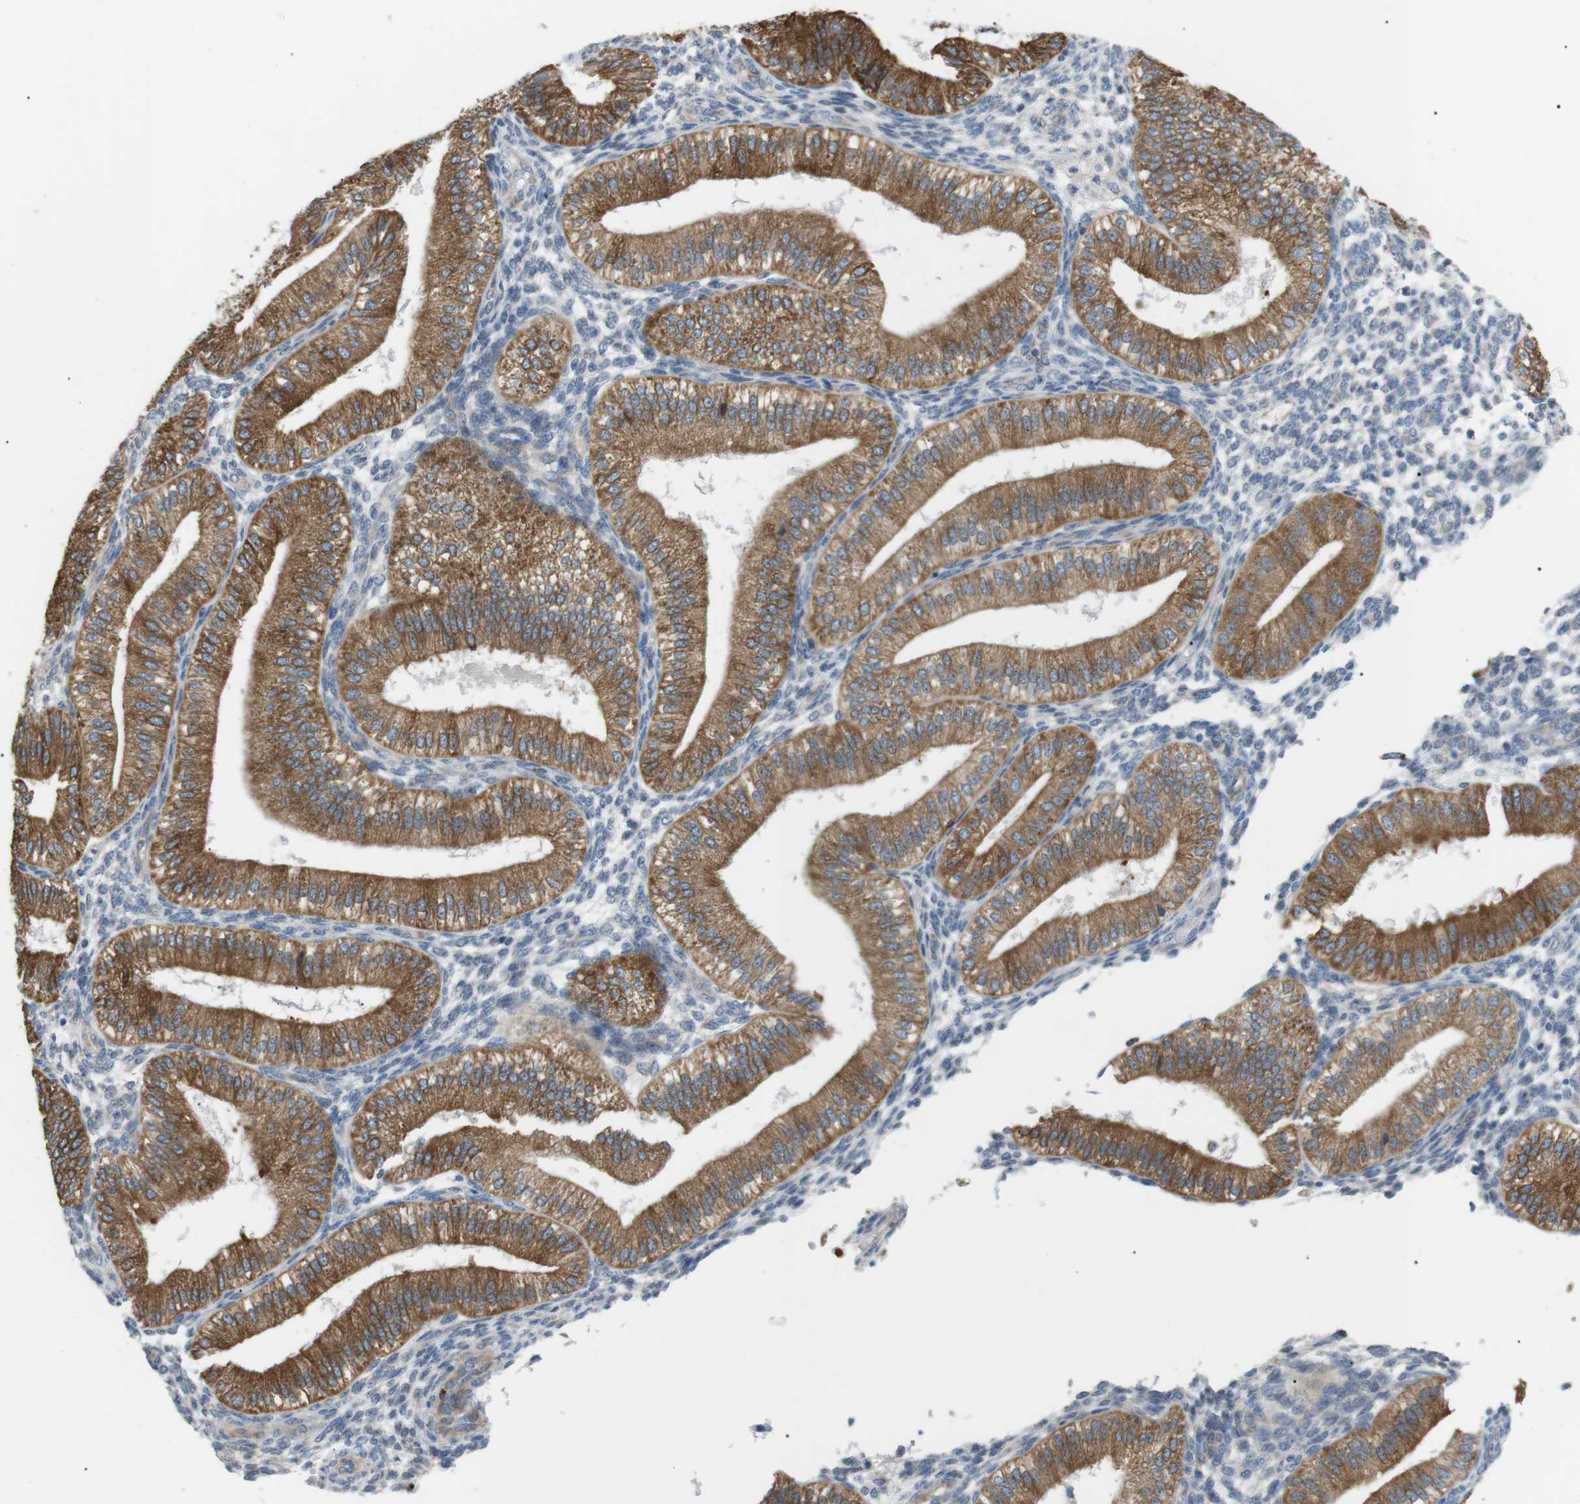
{"staining": {"intensity": "negative", "quantity": "none", "location": "none"}, "tissue": "endometrium", "cell_type": "Cells in endometrial stroma", "image_type": "normal", "snomed": [{"axis": "morphology", "description": "Normal tissue, NOS"}, {"axis": "topography", "description": "Endometrium"}], "caption": "Immunohistochemical staining of benign human endometrium displays no significant staining in cells in endometrial stroma.", "gene": "MTARC2", "patient": {"sex": "female", "age": 39}}